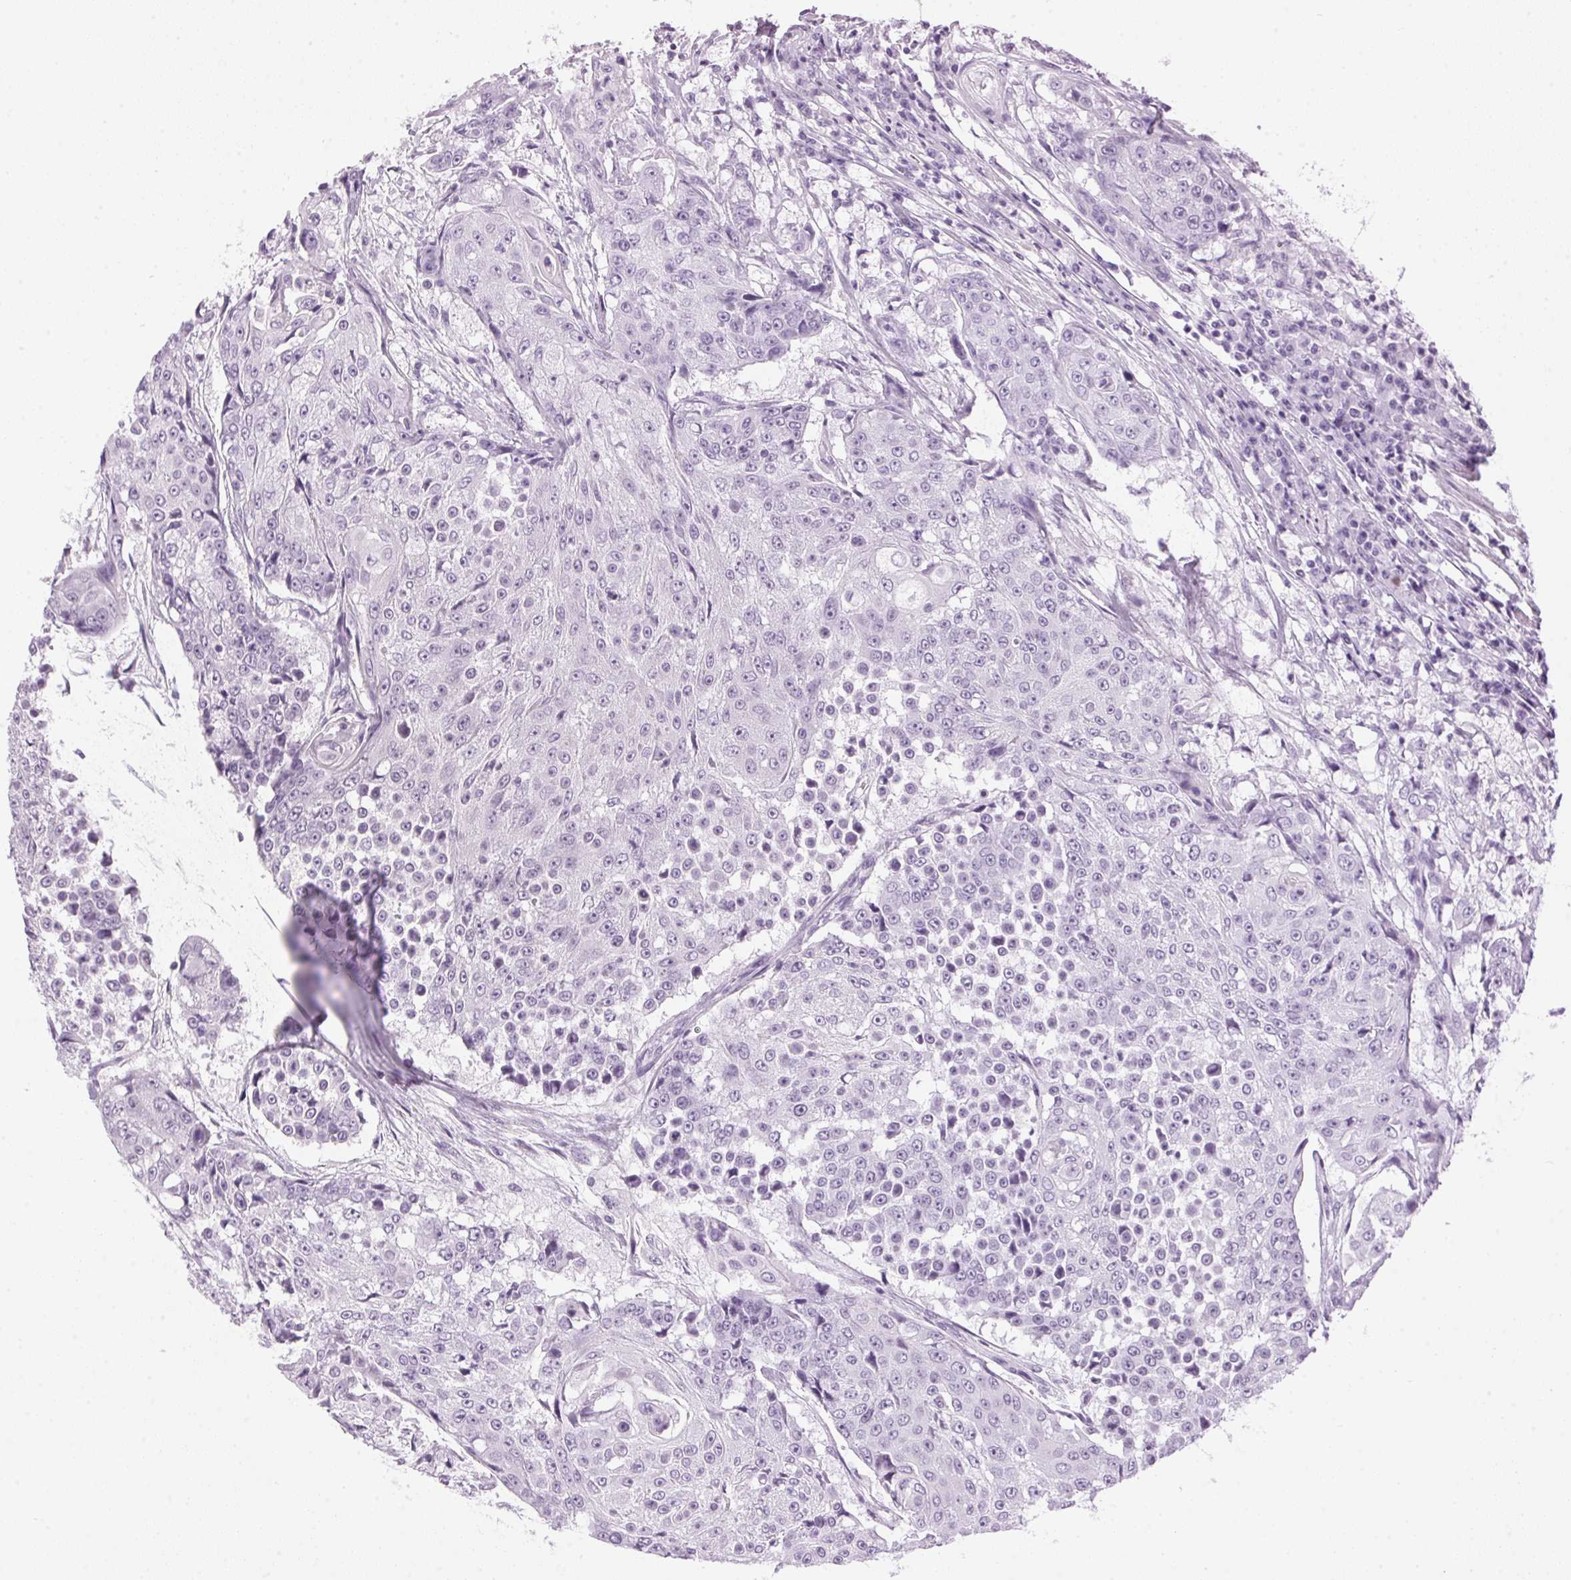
{"staining": {"intensity": "negative", "quantity": "none", "location": "none"}, "tissue": "urothelial cancer", "cell_type": "Tumor cells", "image_type": "cancer", "snomed": [{"axis": "morphology", "description": "Urothelial carcinoma, High grade"}, {"axis": "topography", "description": "Urinary bladder"}], "caption": "Urothelial cancer stained for a protein using immunohistochemistry (IHC) demonstrates no positivity tumor cells.", "gene": "SP7", "patient": {"sex": "female", "age": 63}}